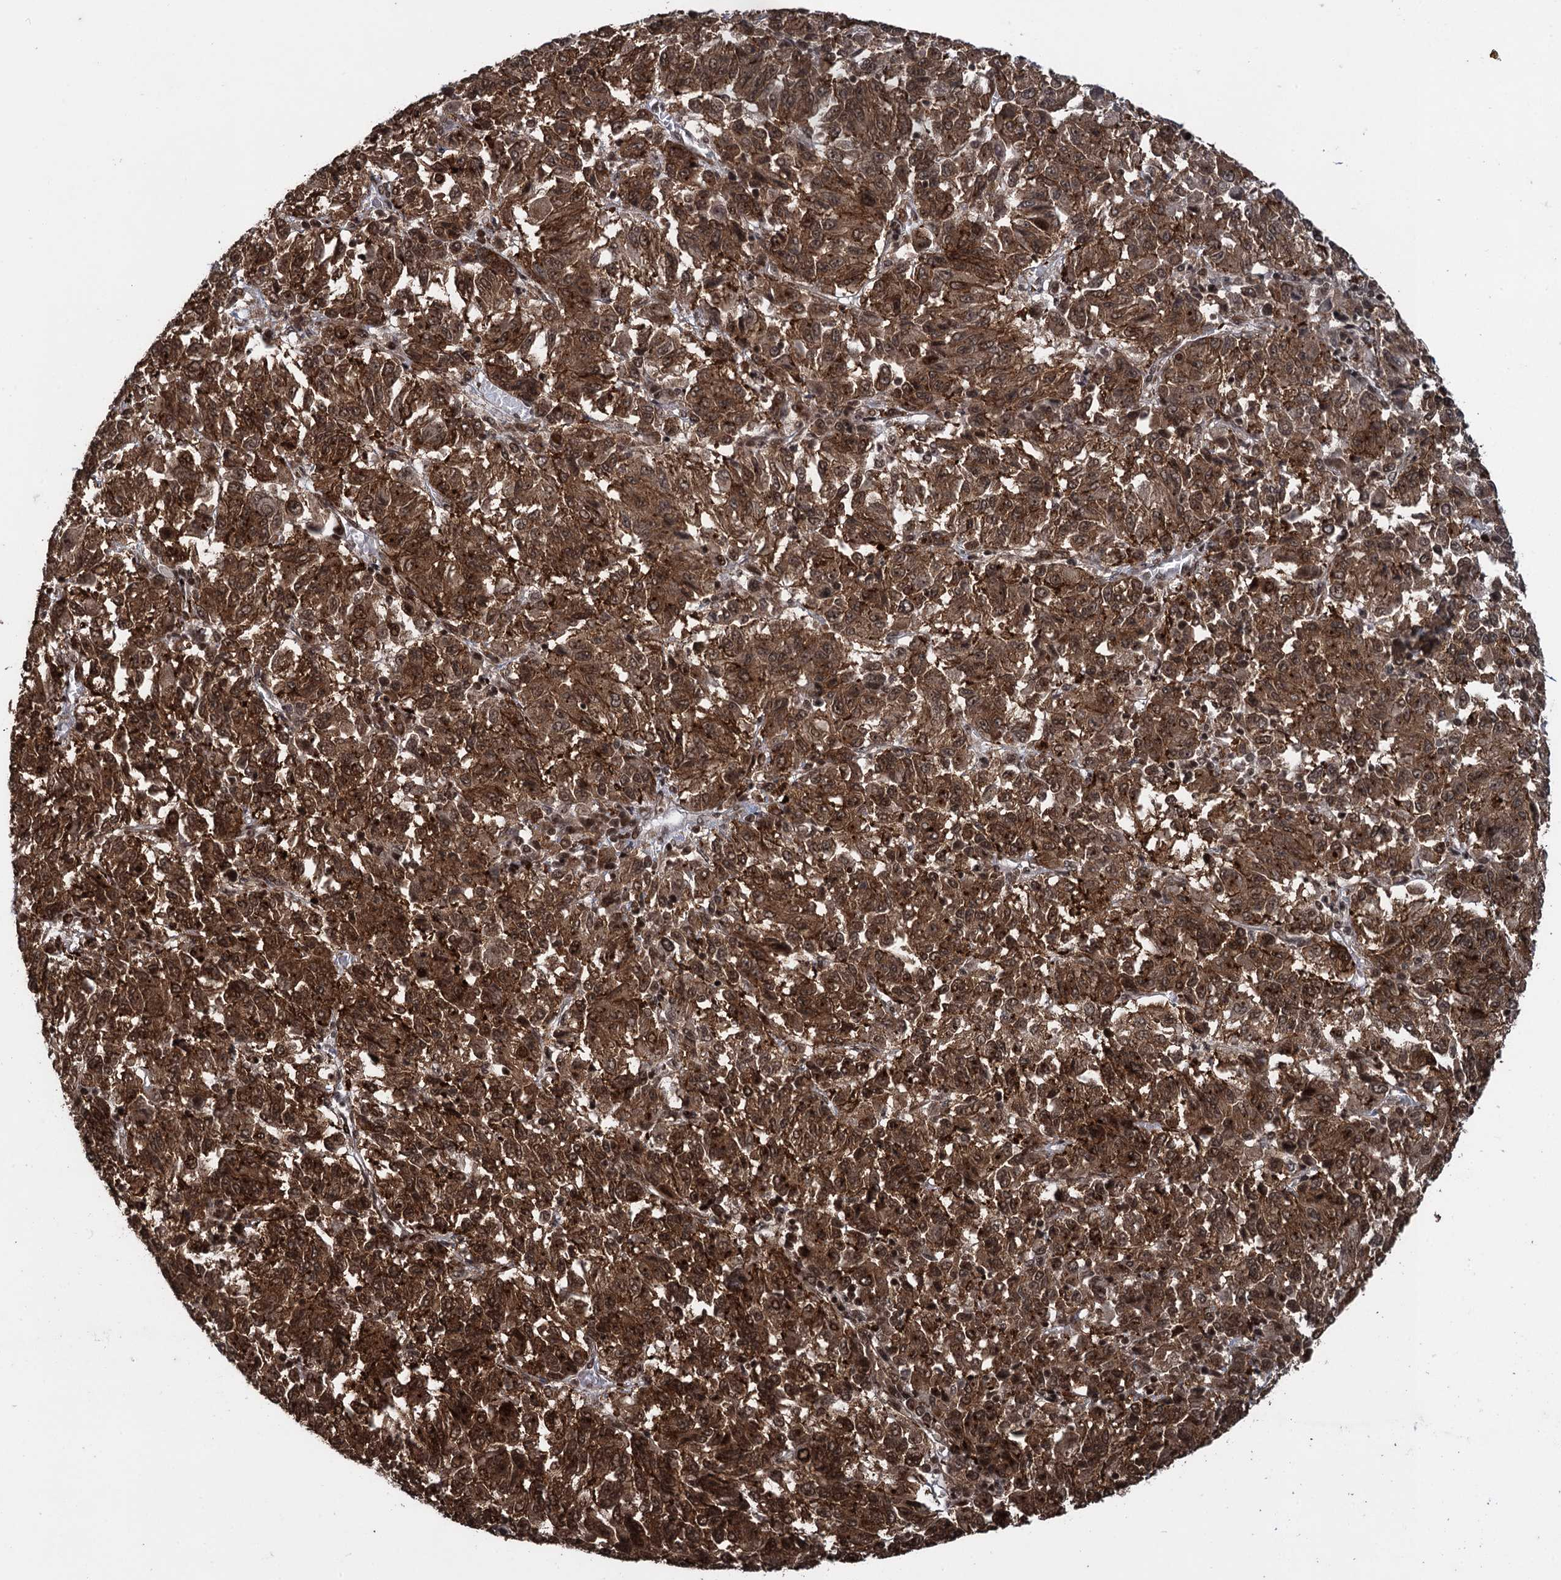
{"staining": {"intensity": "strong", "quantity": ">75%", "location": "cytoplasmic/membranous,nuclear"}, "tissue": "melanoma", "cell_type": "Tumor cells", "image_type": "cancer", "snomed": [{"axis": "morphology", "description": "Malignant melanoma, Metastatic site"}, {"axis": "topography", "description": "Lung"}], "caption": "Immunohistochemical staining of melanoma shows strong cytoplasmic/membranous and nuclear protein expression in about >75% of tumor cells.", "gene": "ZNF169", "patient": {"sex": "male", "age": 64}}